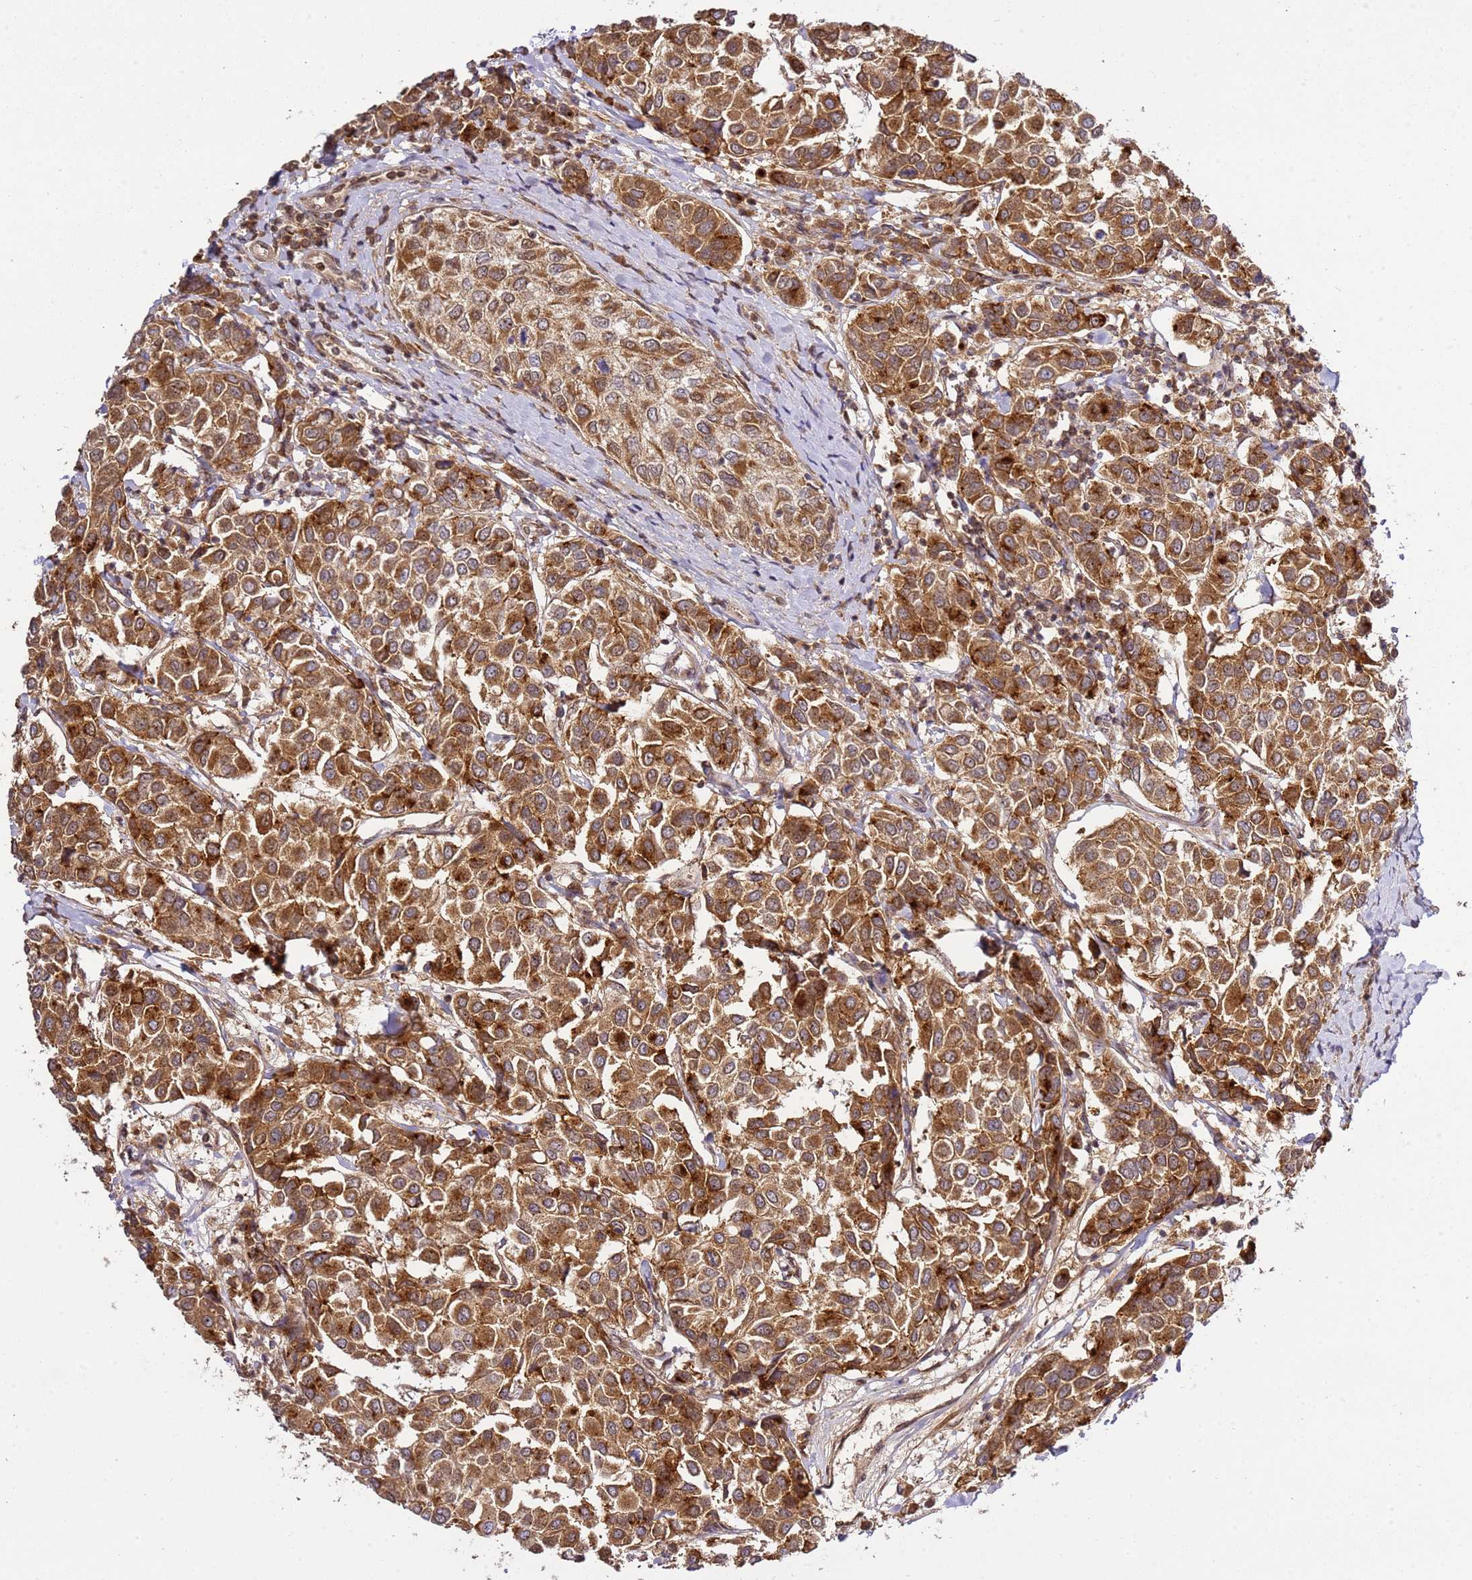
{"staining": {"intensity": "moderate", "quantity": ">75%", "location": "cytoplasmic/membranous"}, "tissue": "breast cancer", "cell_type": "Tumor cells", "image_type": "cancer", "snomed": [{"axis": "morphology", "description": "Duct carcinoma"}, {"axis": "topography", "description": "Breast"}], "caption": "The image demonstrates staining of breast cancer, revealing moderate cytoplasmic/membranous protein staining (brown color) within tumor cells. The protein of interest is stained brown, and the nuclei are stained in blue (DAB (3,3'-diaminobenzidine) IHC with brightfield microscopy, high magnification).", "gene": "RASA3", "patient": {"sex": "female", "age": 55}}